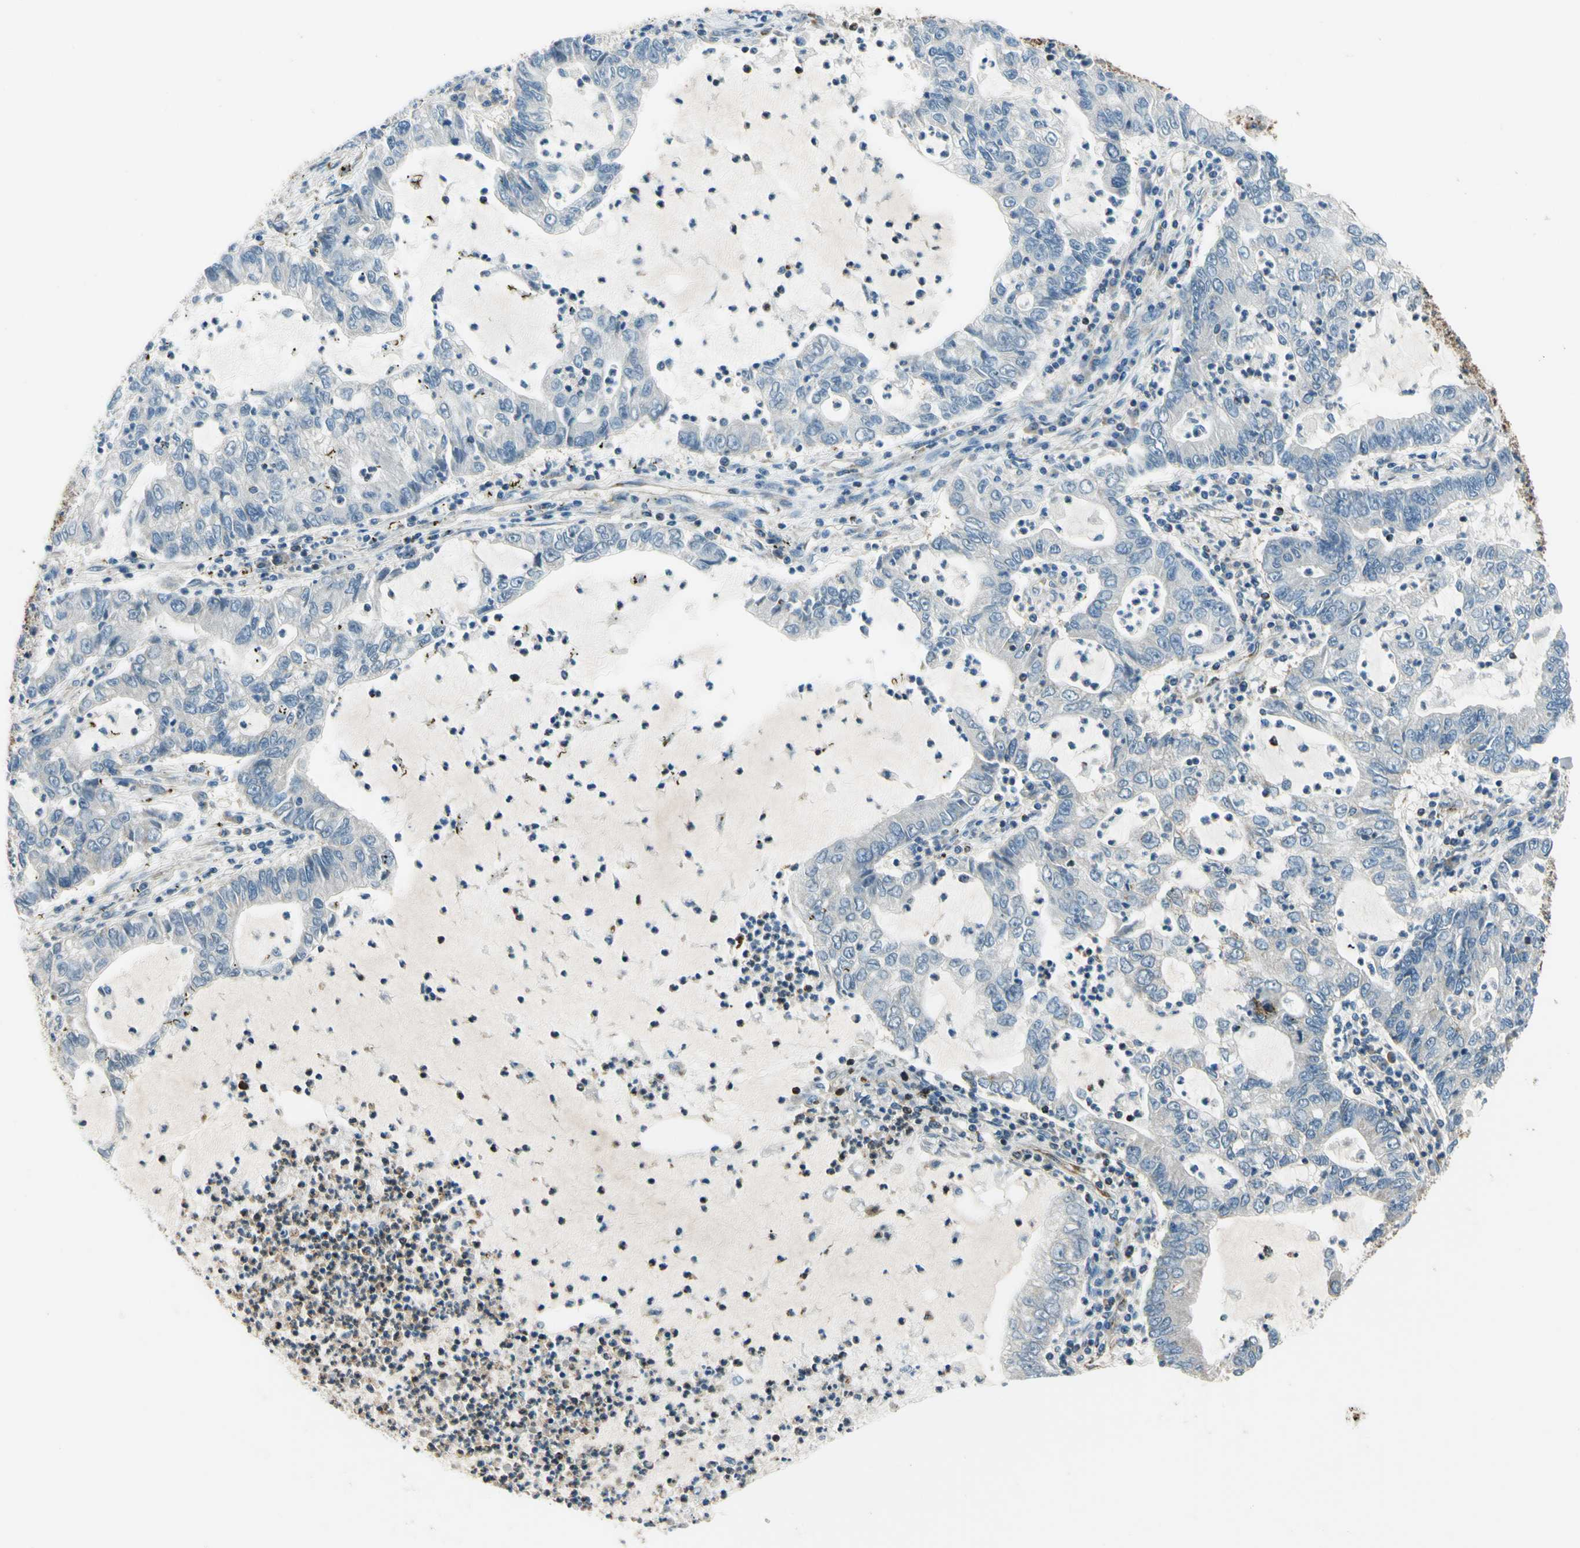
{"staining": {"intensity": "moderate", "quantity": "25%-75%", "location": "cytoplasmic/membranous"}, "tissue": "lung cancer", "cell_type": "Tumor cells", "image_type": "cancer", "snomed": [{"axis": "morphology", "description": "Adenocarcinoma, NOS"}, {"axis": "topography", "description": "Lung"}], "caption": "Brown immunohistochemical staining in human adenocarcinoma (lung) shows moderate cytoplasmic/membranous positivity in about 25%-75% of tumor cells.", "gene": "MAVS", "patient": {"sex": "female", "age": 51}}